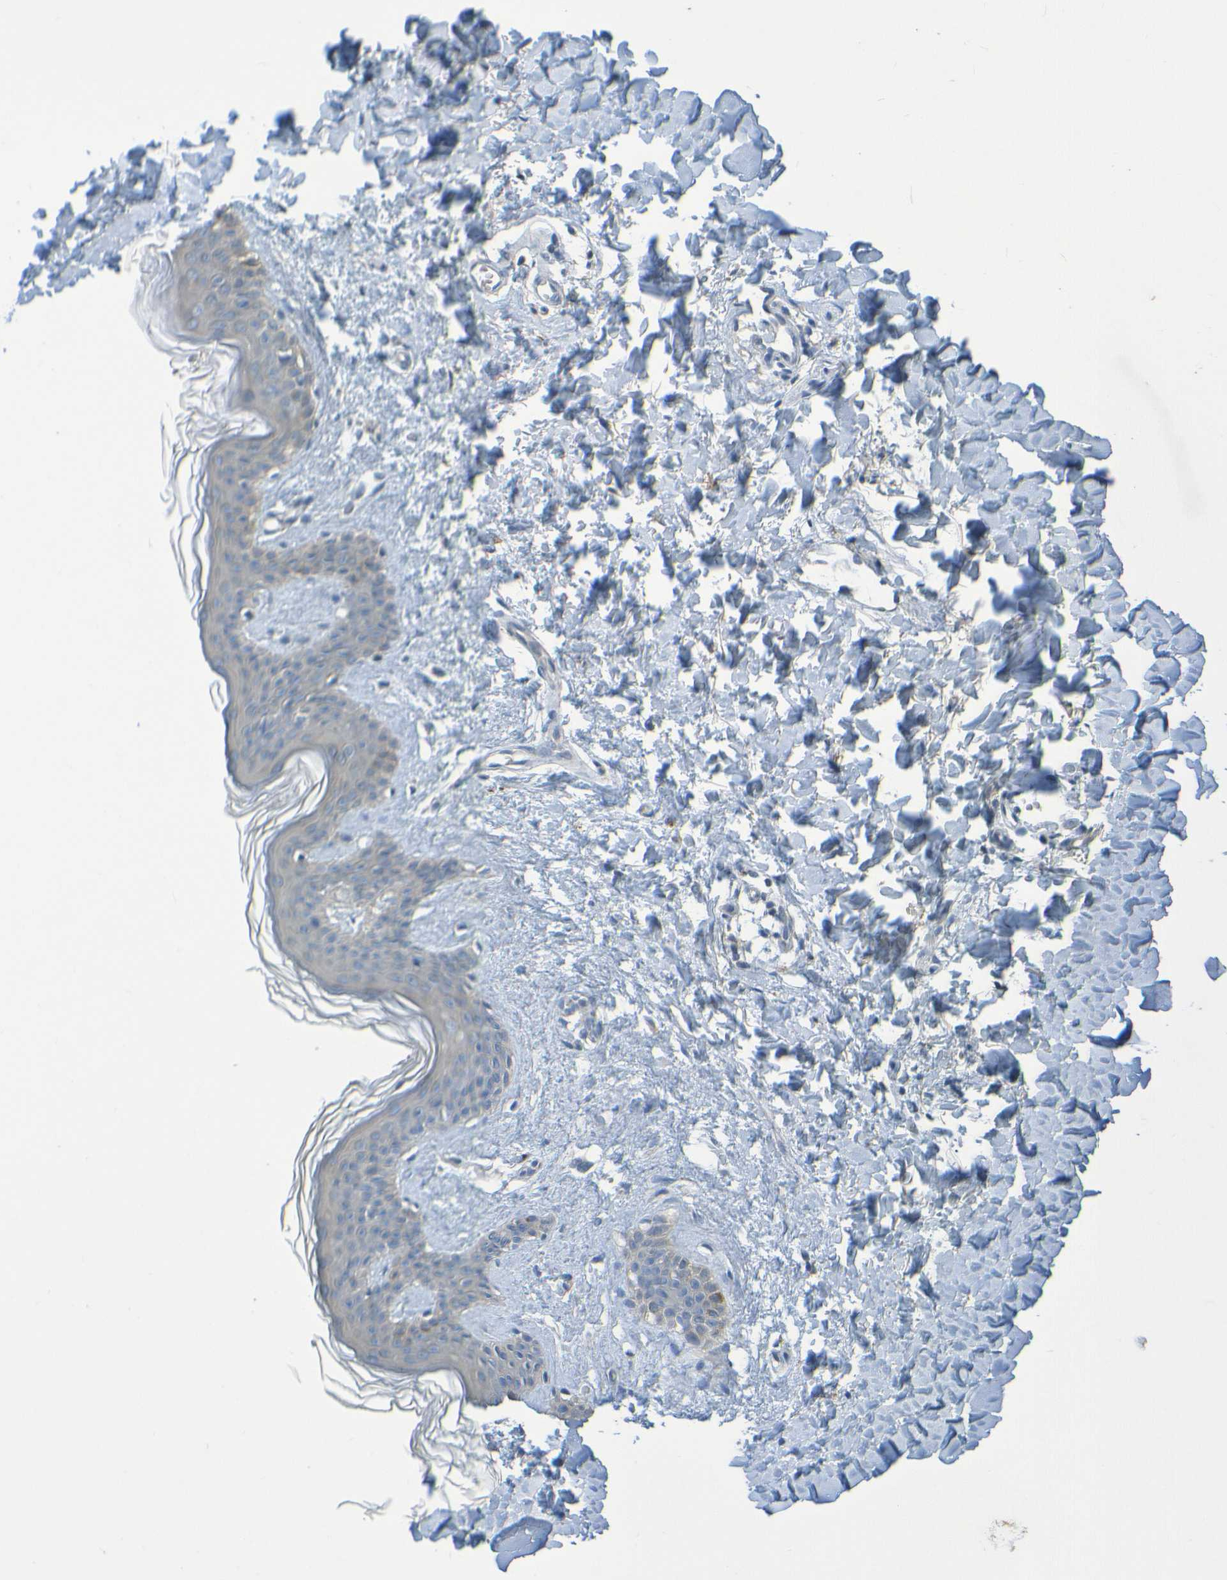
{"staining": {"intensity": "negative", "quantity": "none", "location": "none"}, "tissue": "skin", "cell_type": "Fibroblasts", "image_type": "normal", "snomed": [{"axis": "morphology", "description": "Normal tissue, NOS"}, {"axis": "topography", "description": "Skin"}], "caption": "Skin stained for a protein using IHC reveals no positivity fibroblasts.", "gene": "CYP4F2", "patient": {"sex": "female", "age": 41}}